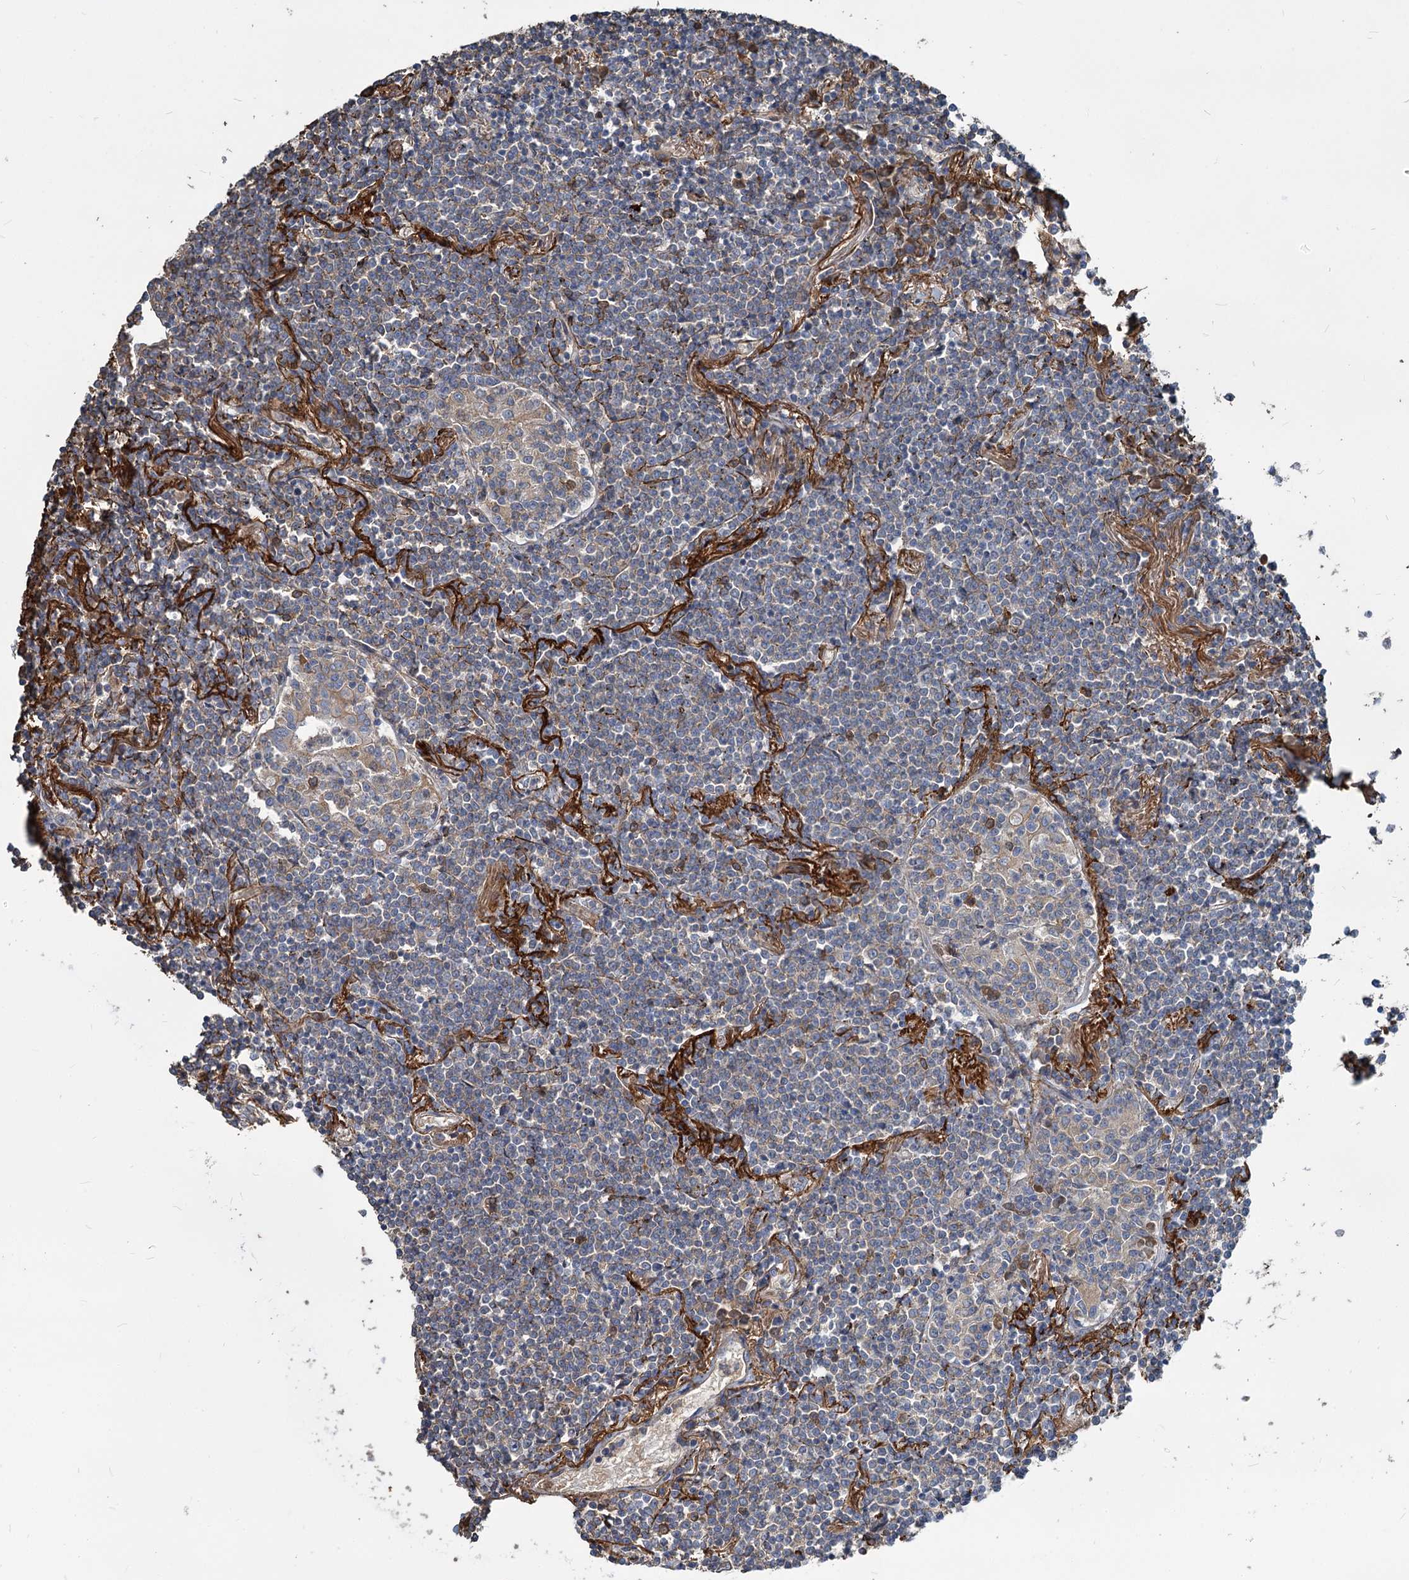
{"staining": {"intensity": "negative", "quantity": "none", "location": "none"}, "tissue": "lymphoma", "cell_type": "Tumor cells", "image_type": "cancer", "snomed": [{"axis": "morphology", "description": "Malignant lymphoma, non-Hodgkin's type, Low grade"}, {"axis": "topography", "description": "Lung"}], "caption": "Lymphoma stained for a protein using IHC reveals no positivity tumor cells.", "gene": "URAD", "patient": {"sex": "female", "age": 71}}